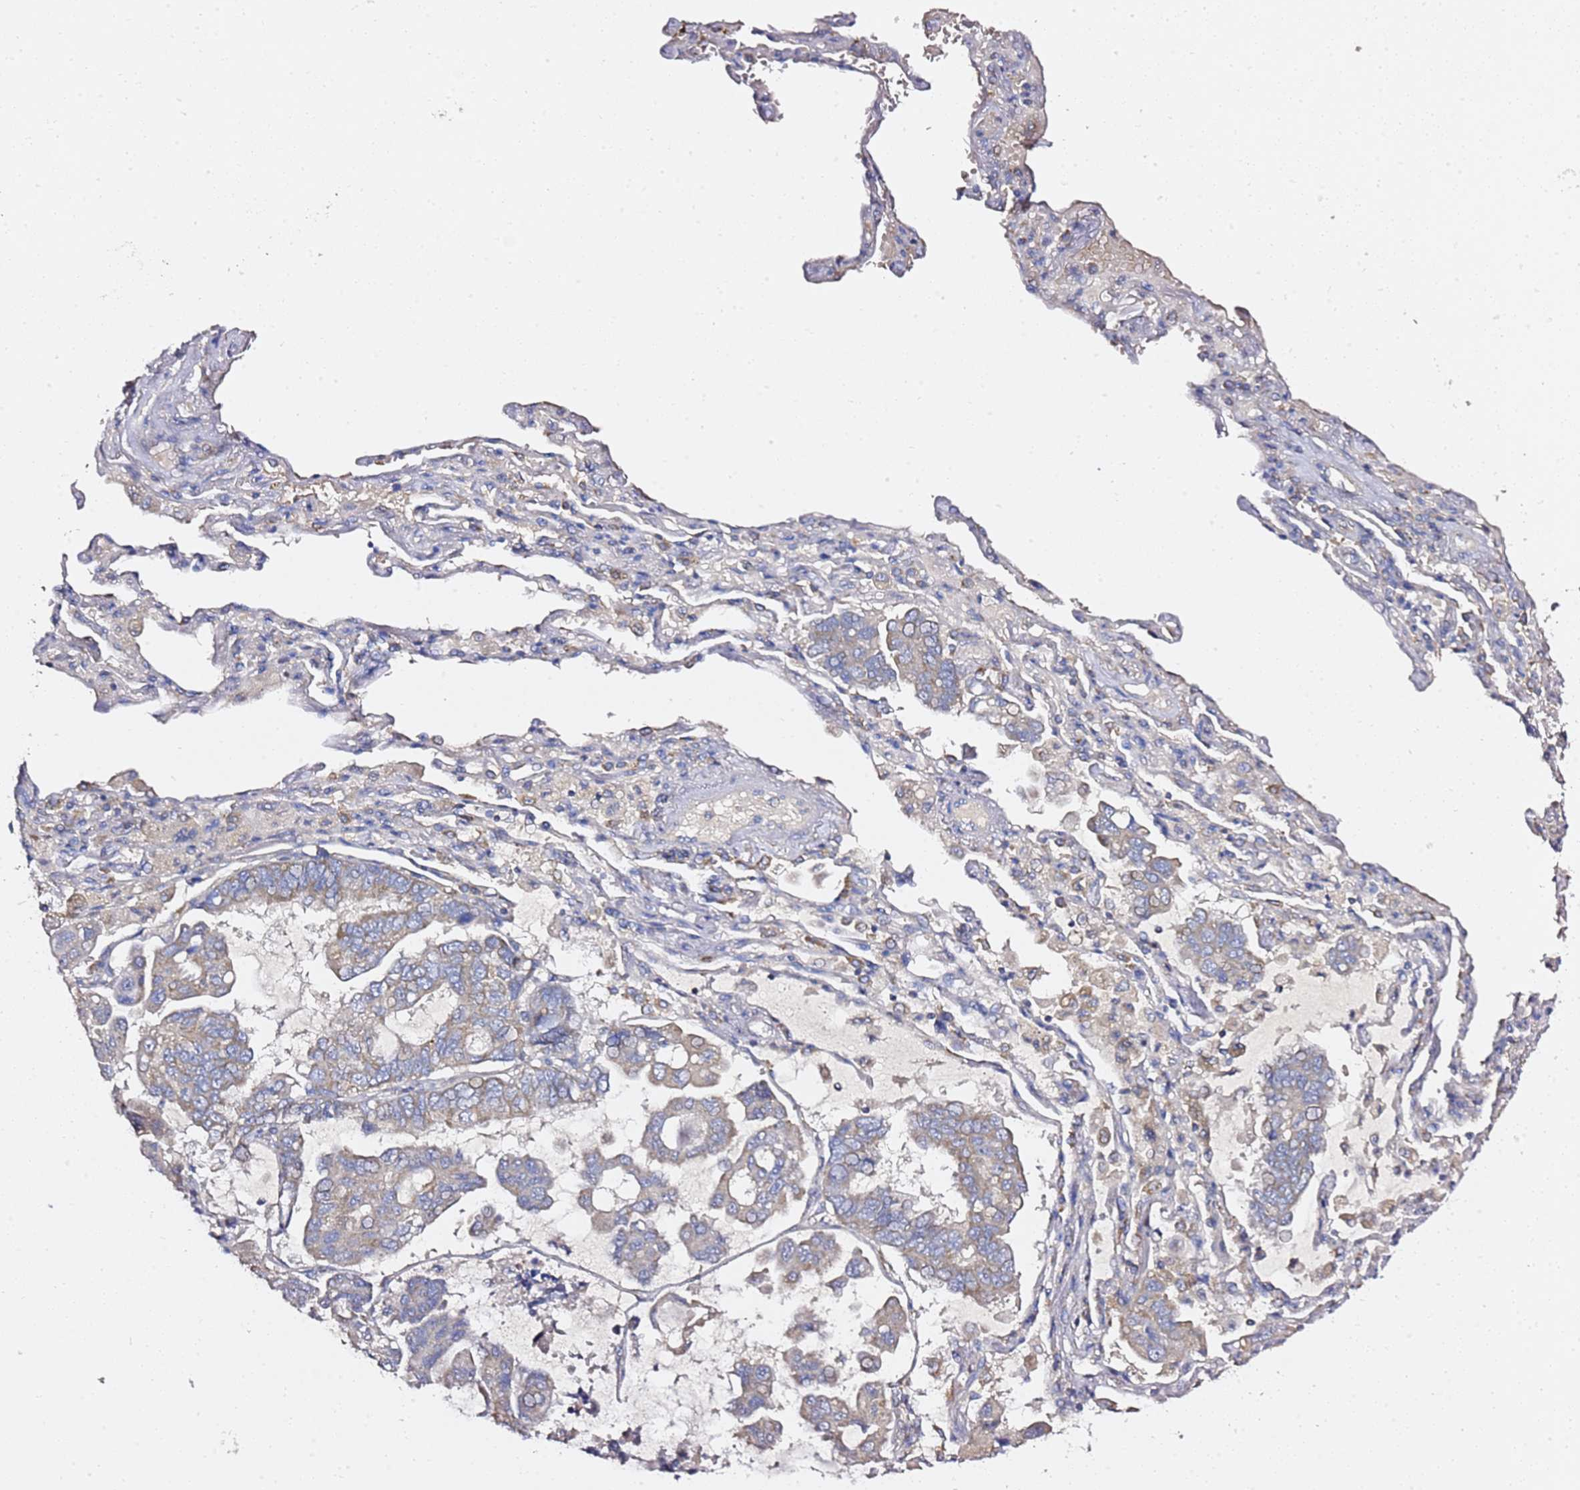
{"staining": {"intensity": "weak", "quantity": "<25%", "location": "cytoplasmic/membranous"}, "tissue": "lung cancer", "cell_type": "Tumor cells", "image_type": "cancer", "snomed": [{"axis": "morphology", "description": "Adenocarcinoma, NOS"}, {"axis": "topography", "description": "Lung"}], "caption": "Tumor cells show no significant protein expression in lung cancer. (DAB immunohistochemistry, high magnification).", "gene": "C19orf12", "patient": {"sex": "male", "age": 64}}